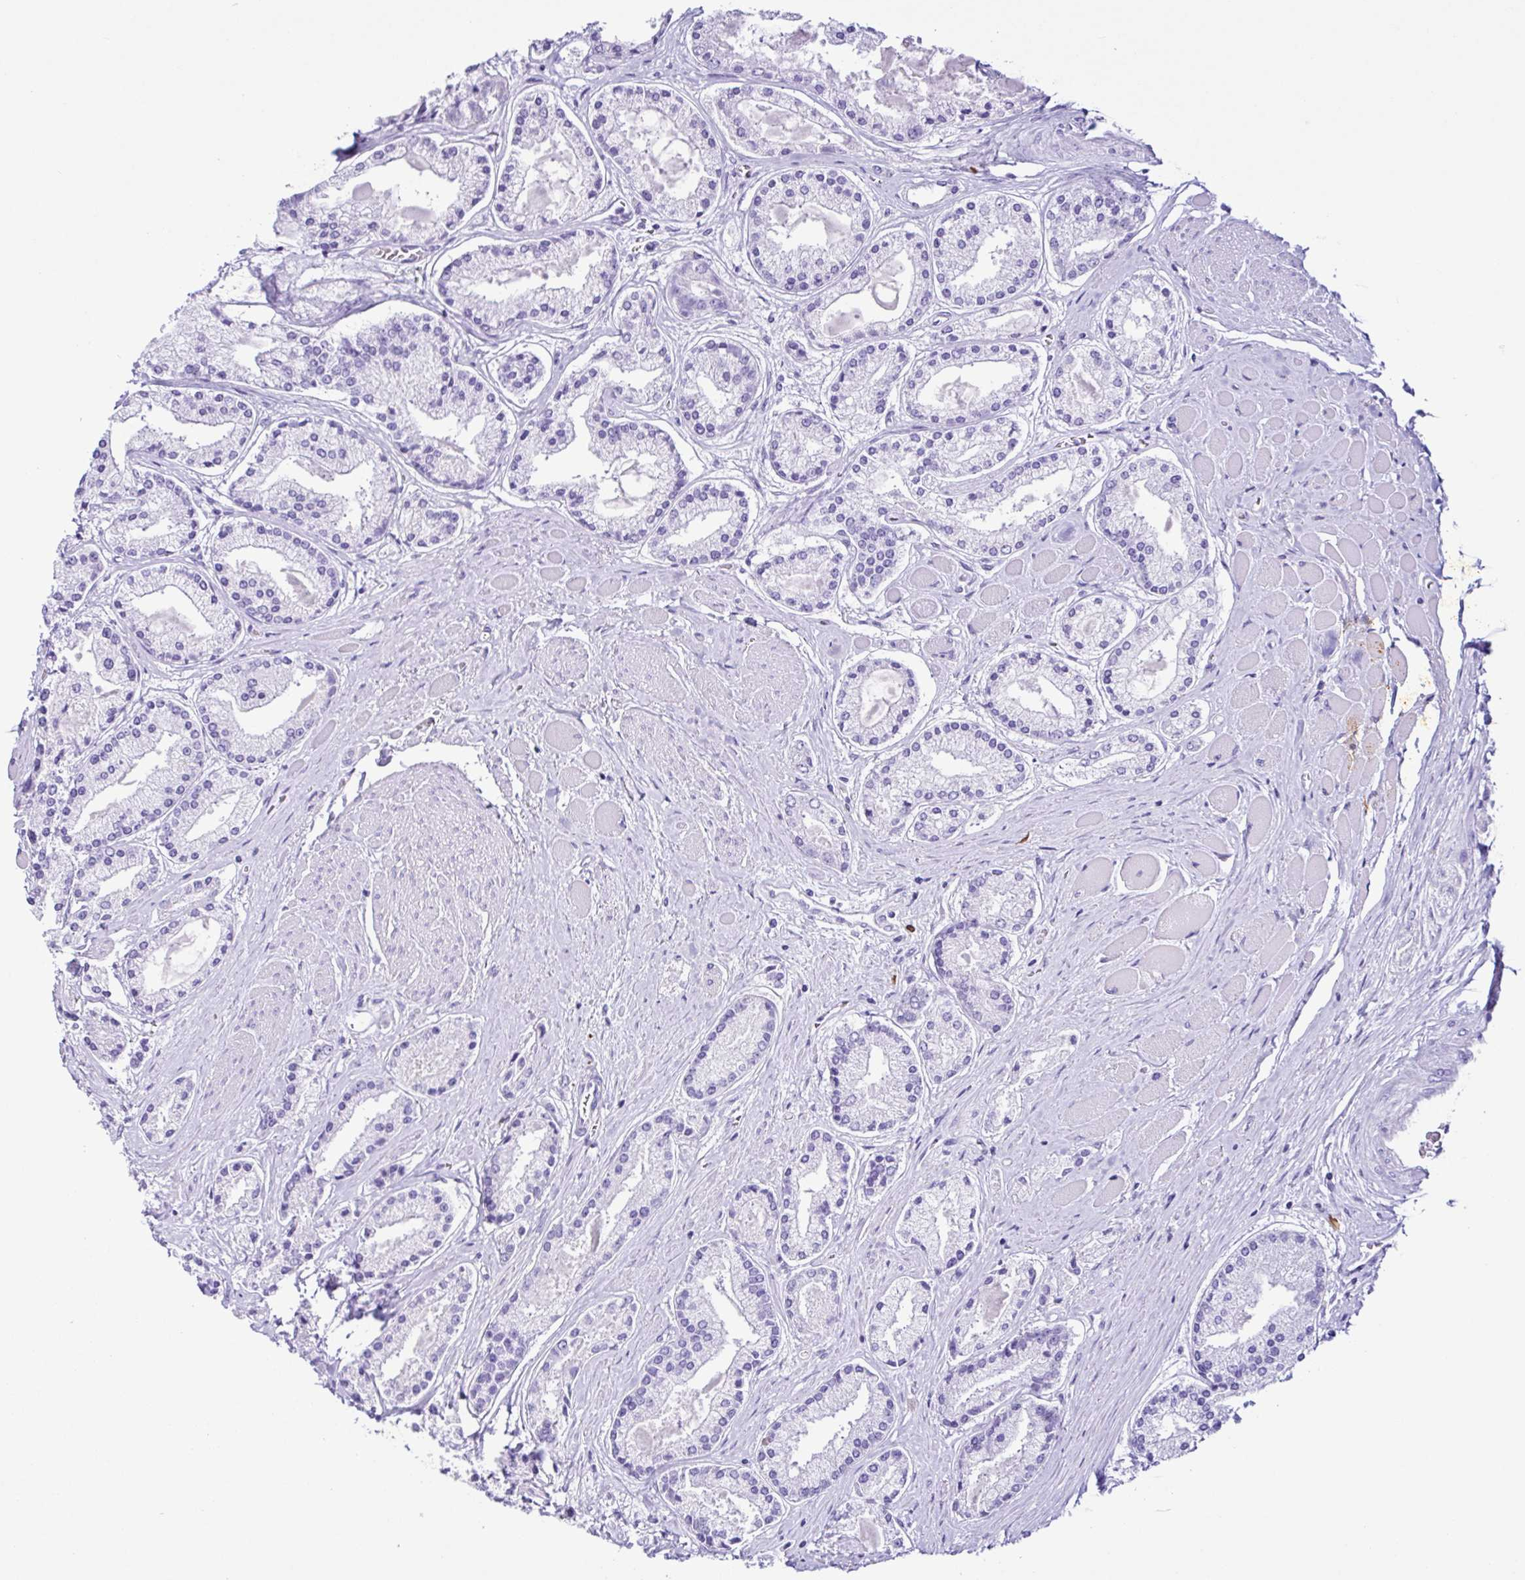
{"staining": {"intensity": "negative", "quantity": "none", "location": "none"}, "tissue": "prostate cancer", "cell_type": "Tumor cells", "image_type": "cancer", "snomed": [{"axis": "morphology", "description": "Adenocarcinoma, High grade"}, {"axis": "topography", "description": "Prostate"}], "caption": "High power microscopy image of an immunohistochemistry (IHC) micrograph of prostate cancer (adenocarcinoma (high-grade)), revealing no significant expression in tumor cells.", "gene": "PIGF", "patient": {"sex": "male", "age": 67}}